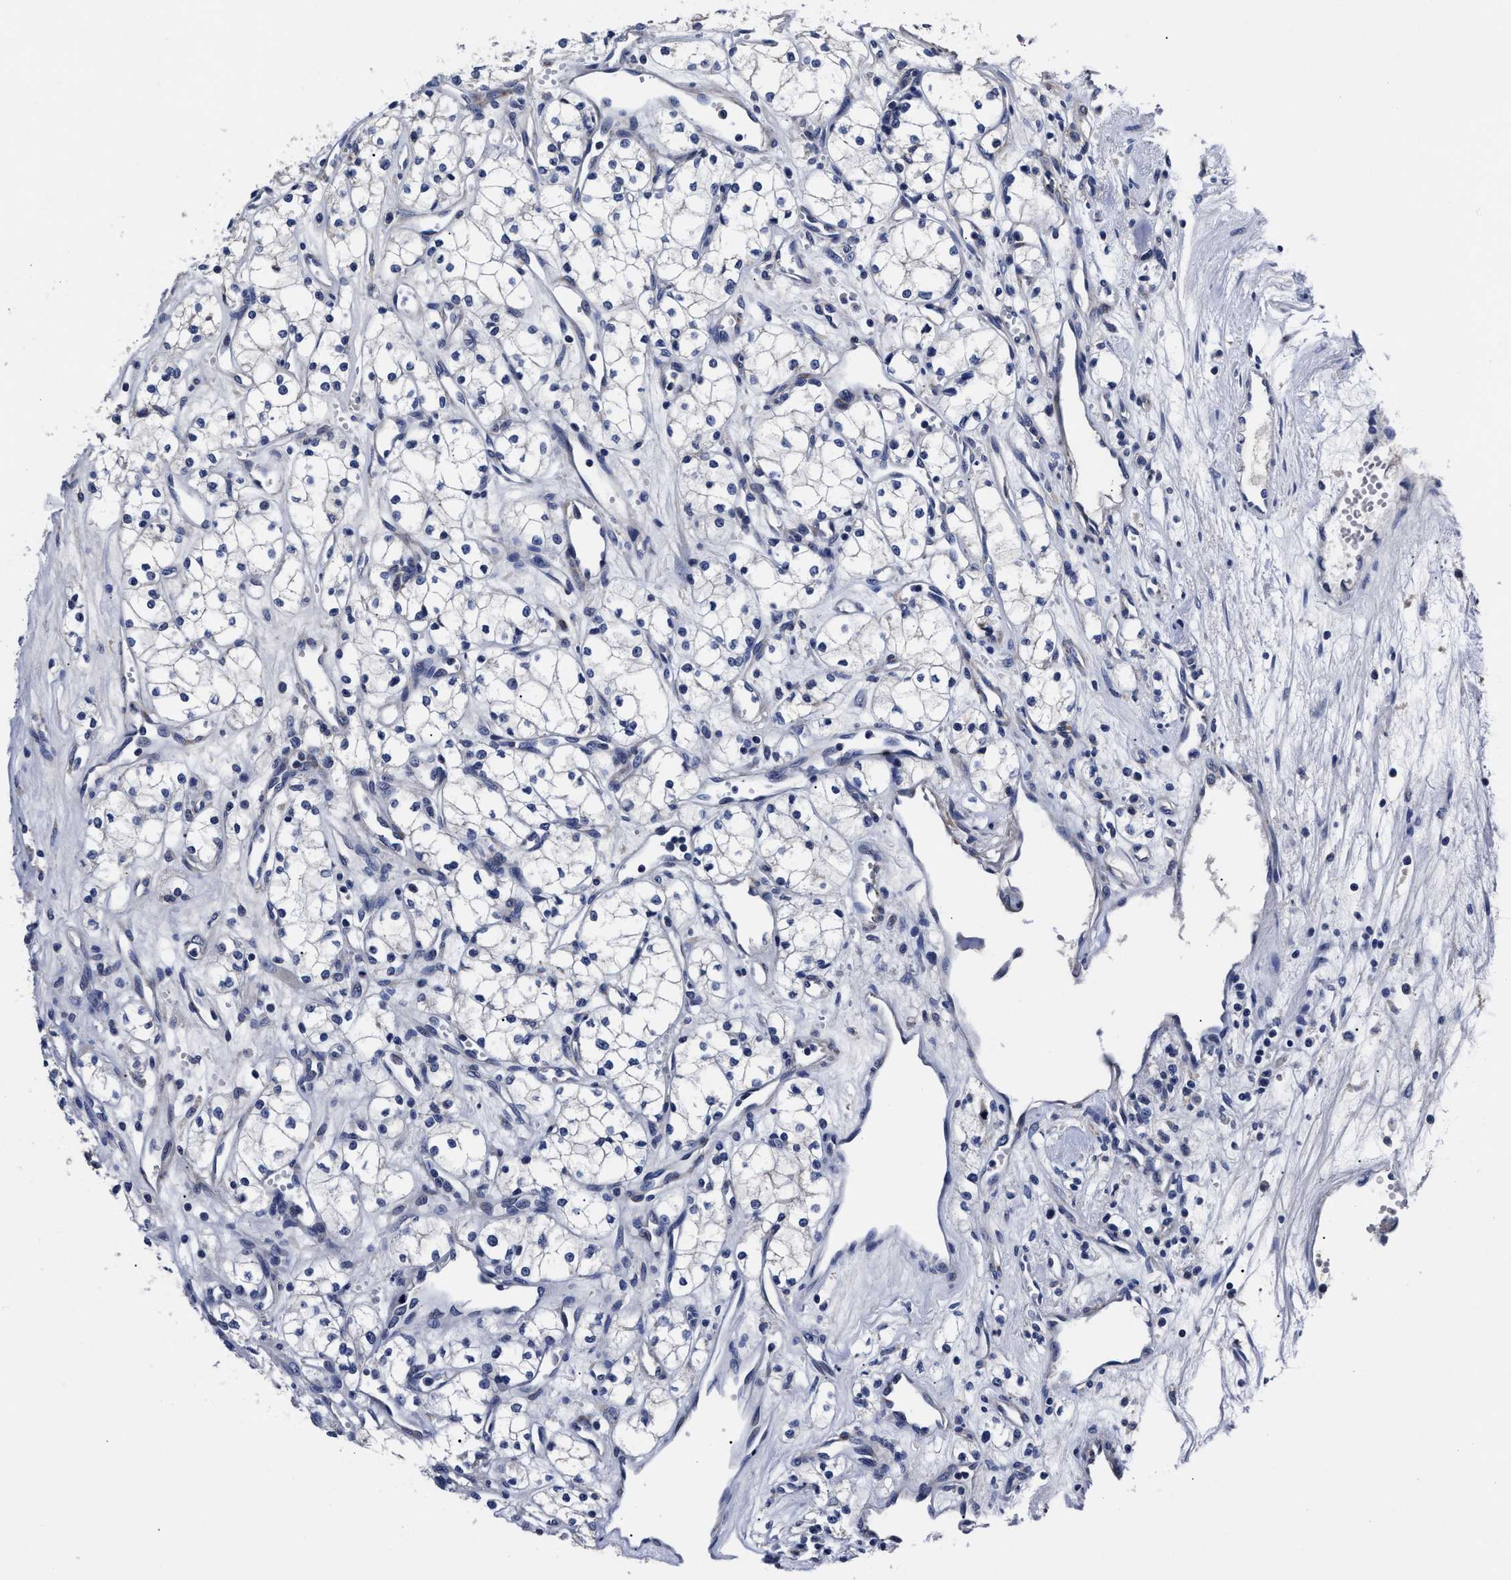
{"staining": {"intensity": "negative", "quantity": "none", "location": "none"}, "tissue": "renal cancer", "cell_type": "Tumor cells", "image_type": "cancer", "snomed": [{"axis": "morphology", "description": "Adenocarcinoma, NOS"}, {"axis": "topography", "description": "Kidney"}], "caption": "Human adenocarcinoma (renal) stained for a protein using IHC exhibits no expression in tumor cells.", "gene": "OLFML2A", "patient": {"sex": "male", "age": 59}}